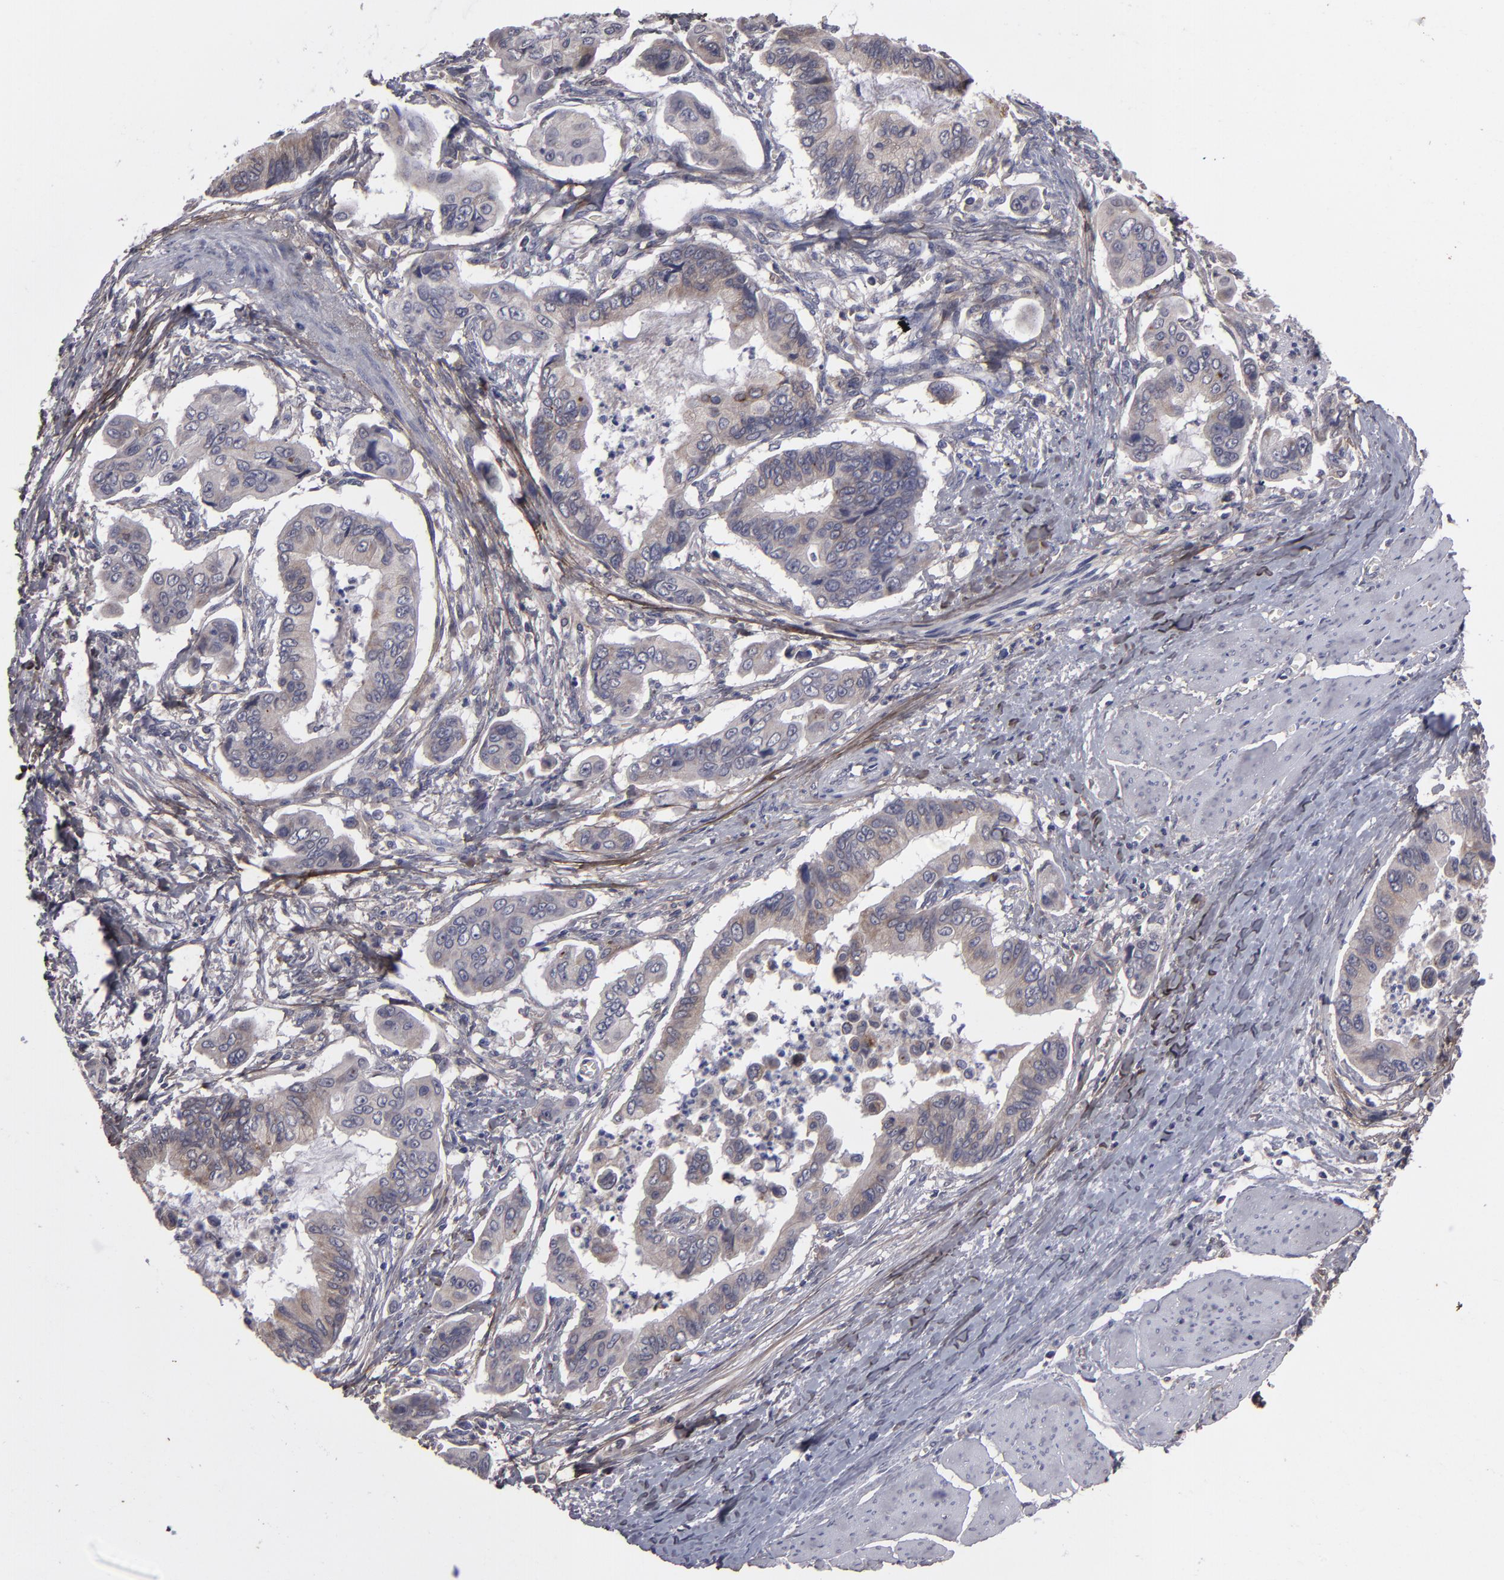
{"staining": {"intensity": "weak", "quantity": "25%-75%", "location": "cytoplasmic/membranous"}, "tissue": "stomach cancer", "cell_type": "Tumor cells", "image_type": "cancer", "snomed": [{"axis": "morphology", "description": "Adenocarcinoma, NOS"}, {"axis": "topography", "description": "Stomach, upper"}], "caption": "Weak cytoplasmic/membranous protein positivity is present in approximately 25%-75% of tumor cells in stomach adenocarcinoma. (Brightfield microscopy of DAB IHC at high magnification).", "gene": "IL12A", "patient": {"sex": "male", "age": 80}}